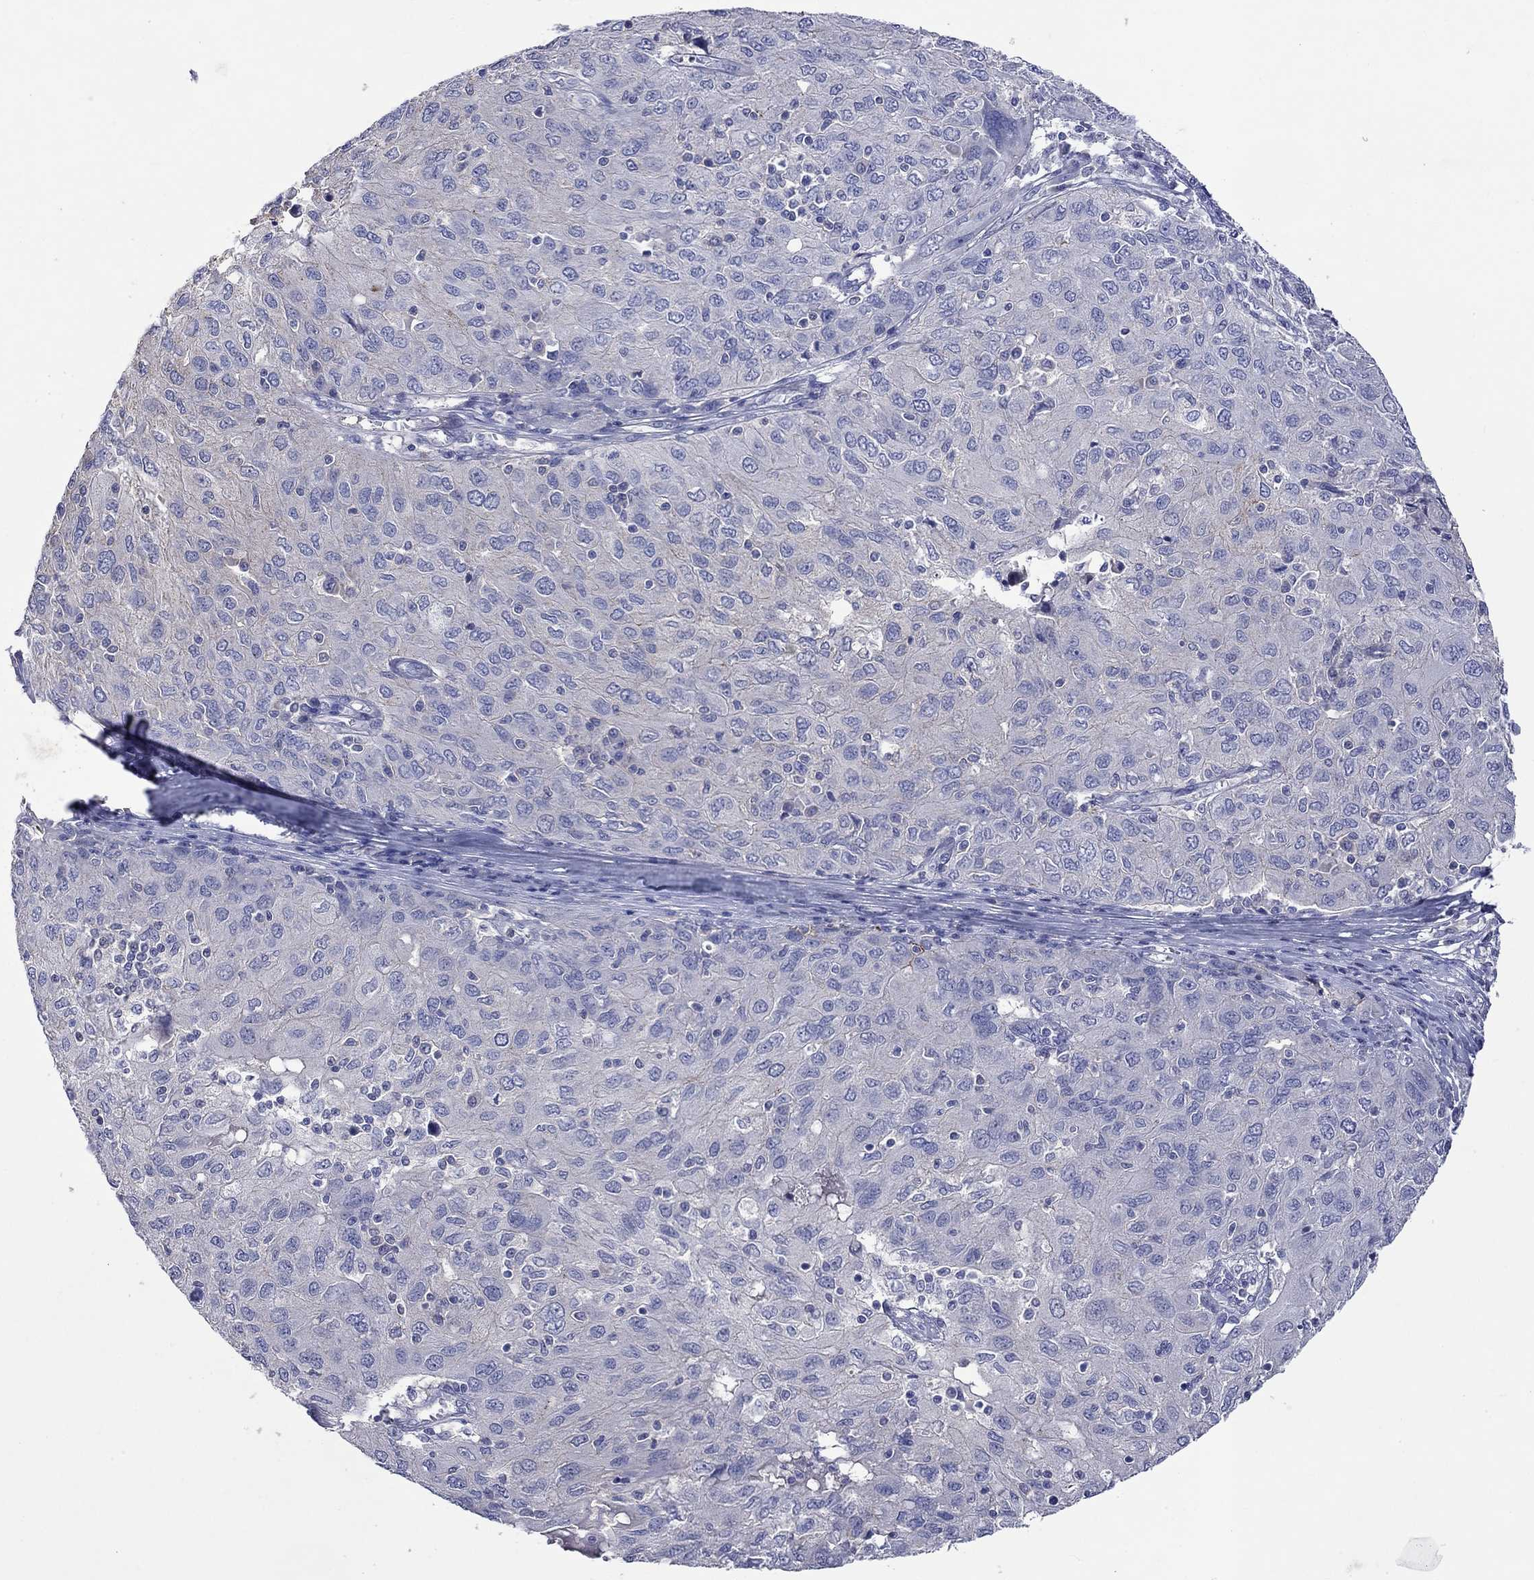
{"staining": {"intensity": "negative", "quantity": "none", "location": "none"}, "tissue": "ovarian cancer", "cell_type": "Tumor cells", "image_type": "cancer", "snomed": [{"axis": "morphology", "description": "Carcinoma, endometroid"}, {"axis": "topography", "description": "Ovary"}], "caption": "Image shows no protein expression in tumor cells of ovarian cancer tissue.", "gene": "LRFN4", "patient": {"sex": "female", "age": 50}}